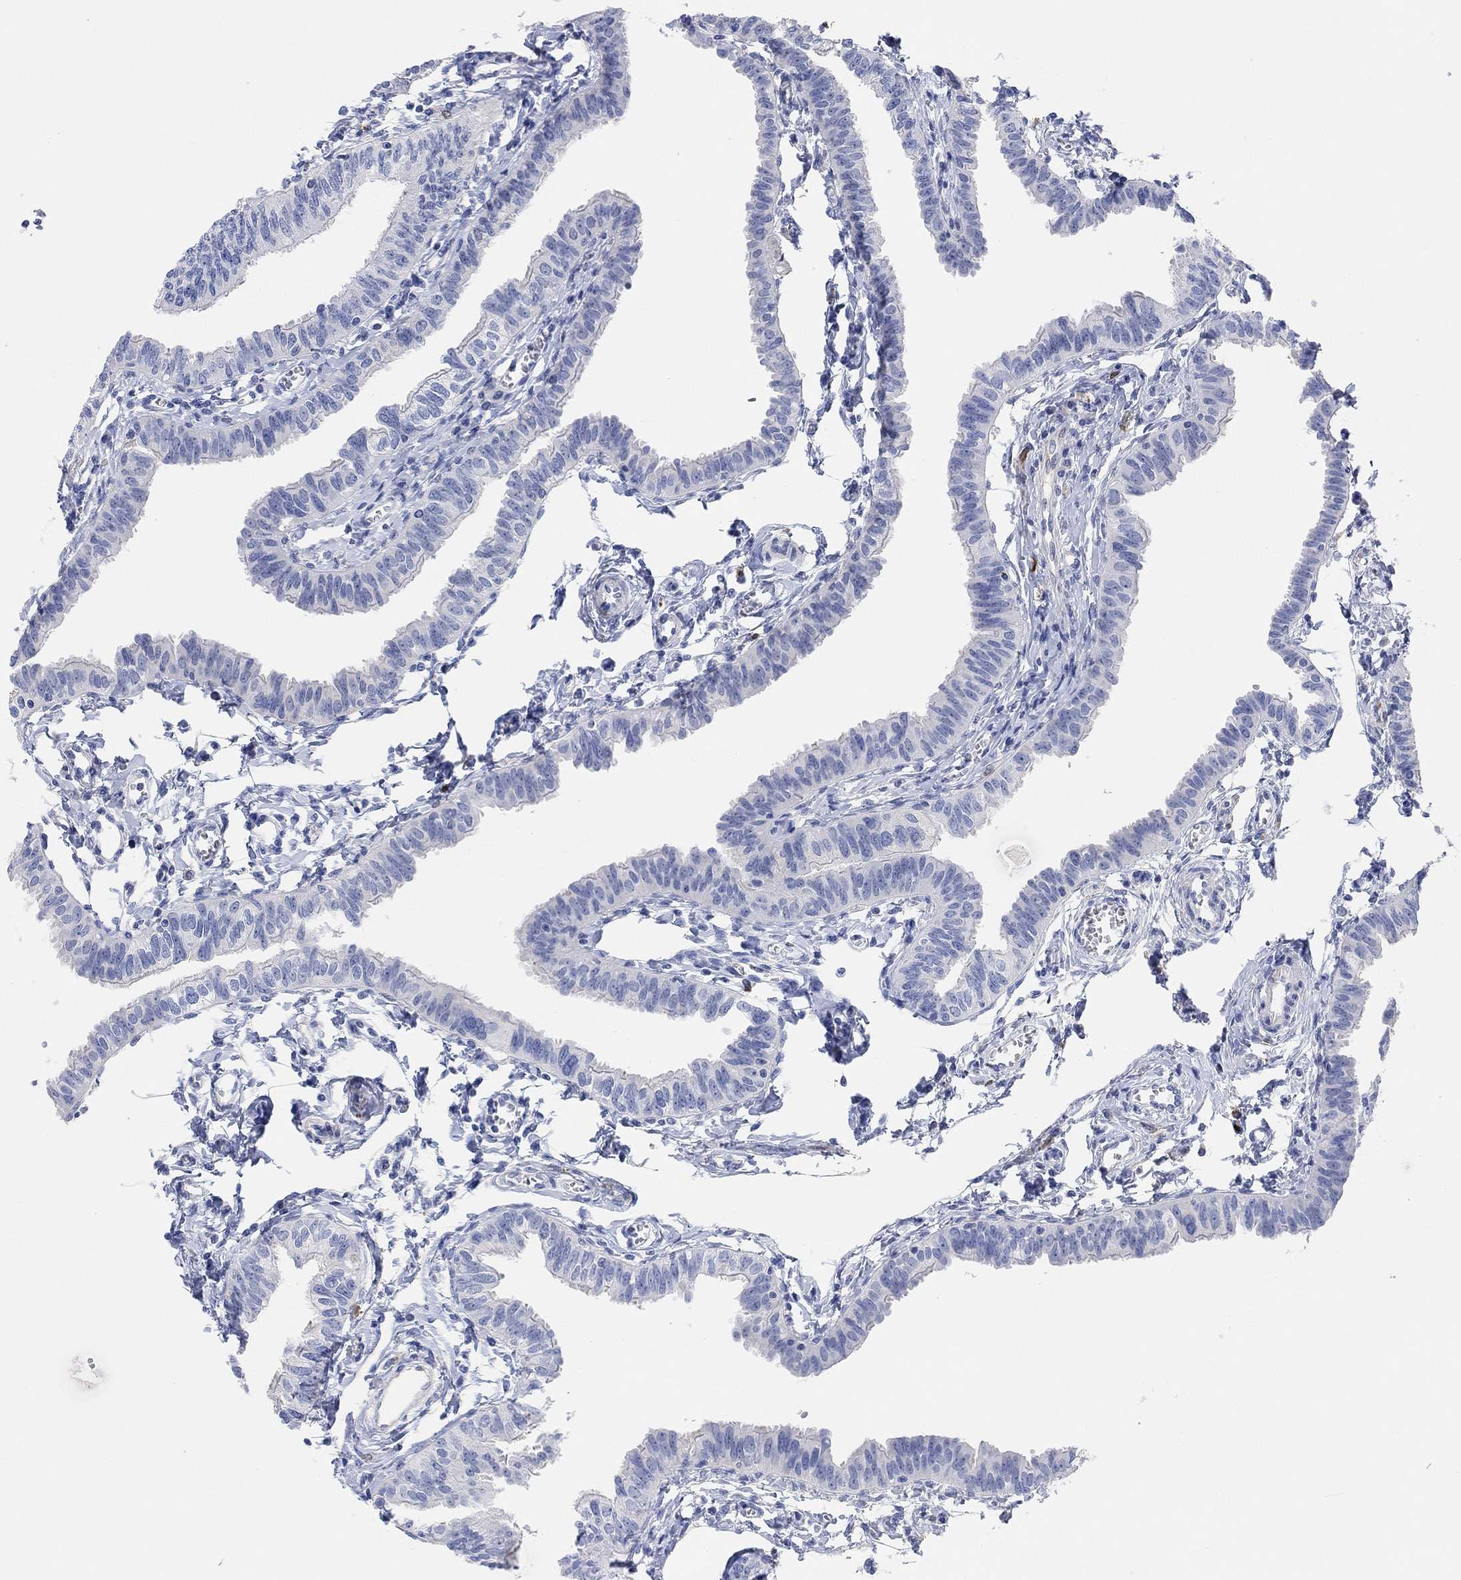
{"staining": {"intensity": "negative", "quantity": "none", "location": "none"}, "tissue": "fallopian tube", "cell_type": "Glandular cells", "image_type": "normal", "snomed": [{"axis": "morphology", "description": "Normal tissue, NOS"}, {"axis": "topography", "description": "Fallopian tube"}], "caption": "Human fallopian tube stained for a protein using IHC demonstrates no expression in glandular cells.", "gene": "VAT1L", "patient": {"sex": "female", "age": 54}}